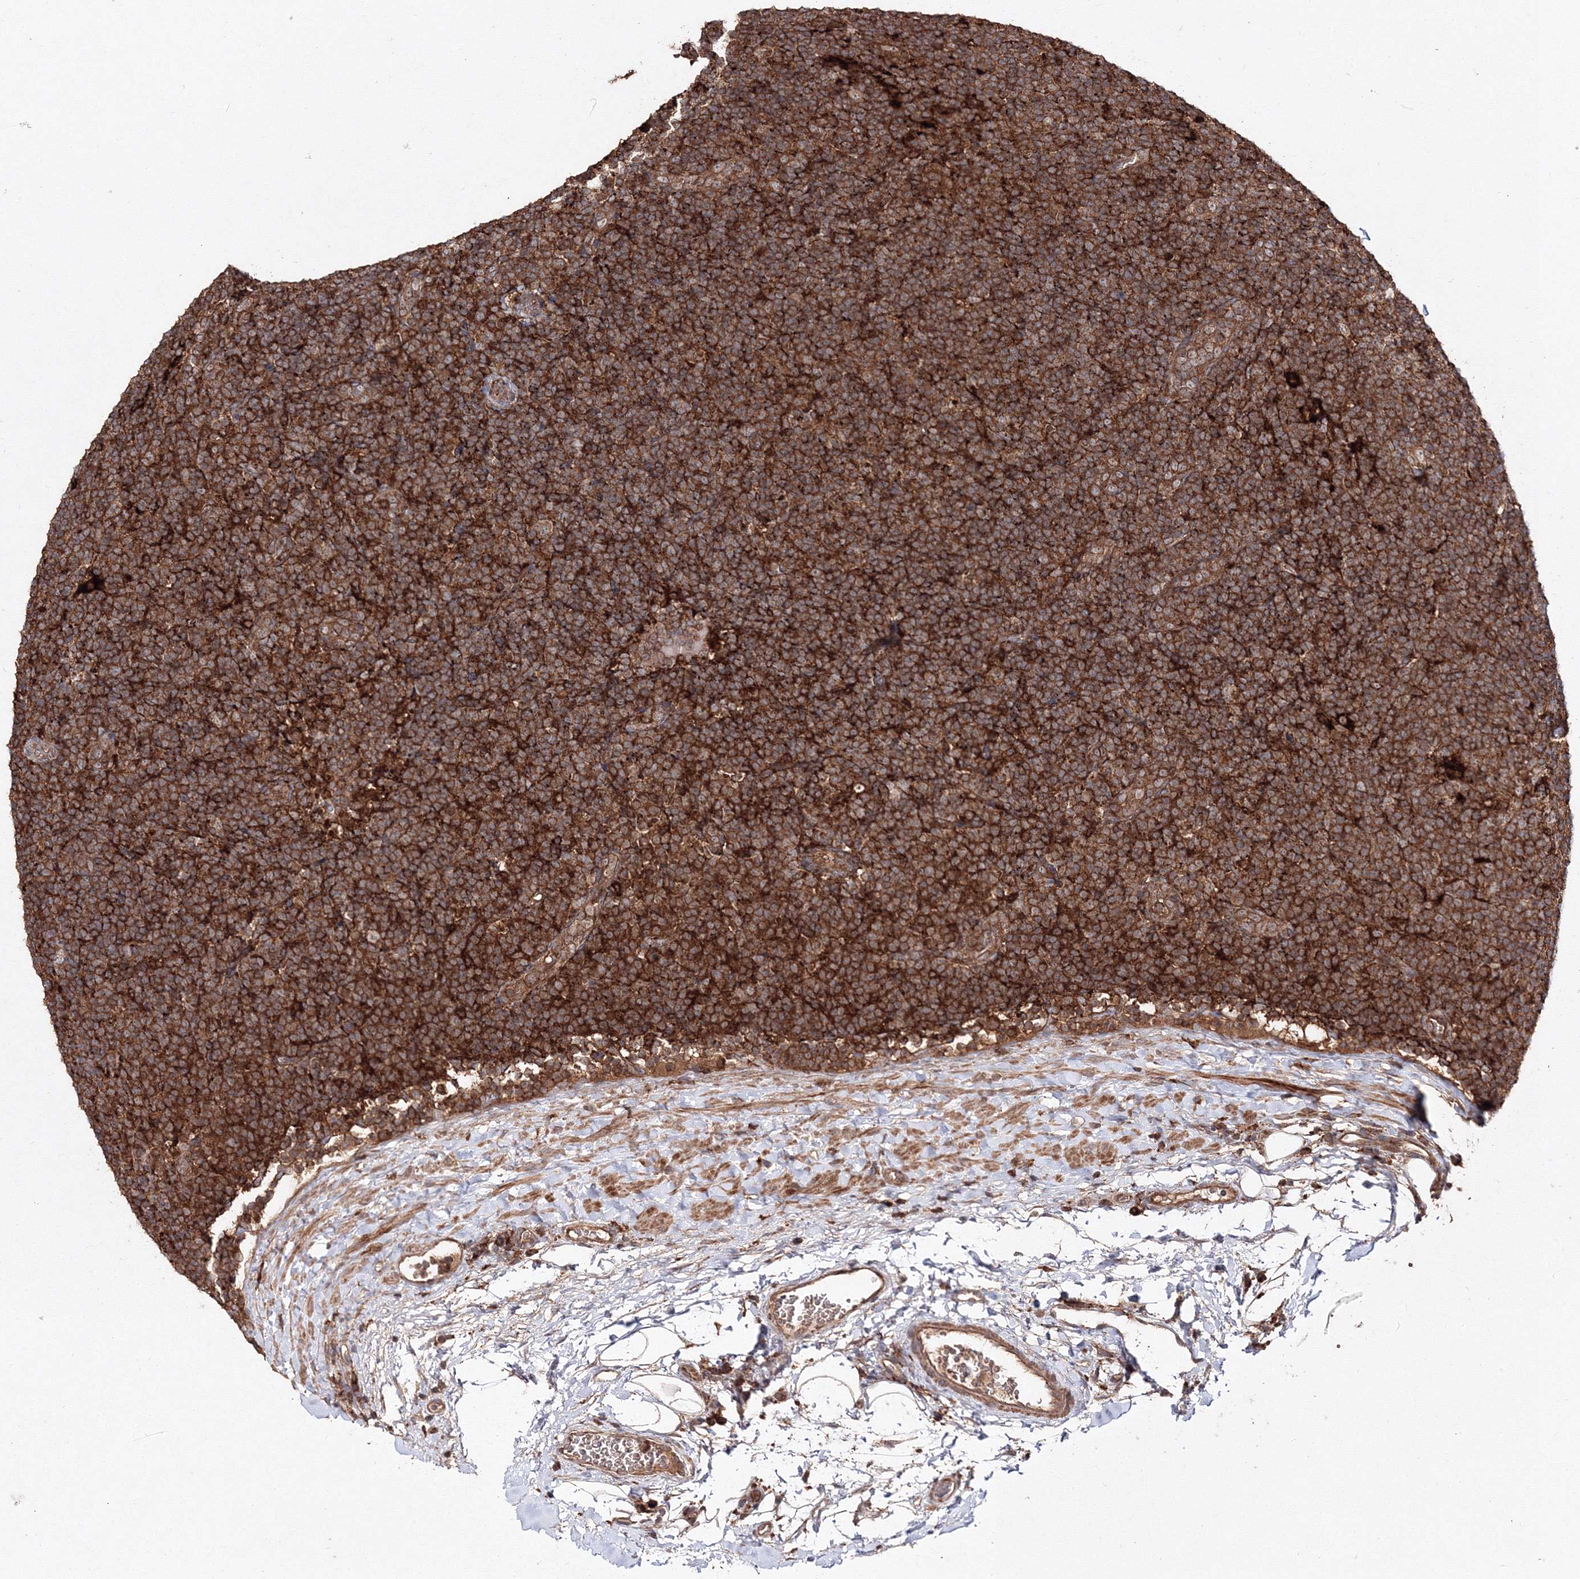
{"staining": {"intensity": "moderate", "quantity": ">75%", "location": "cytoplasmic/membranous"}, "tissue": "lymphoma", "cell_type": "Tumor cells", "image_type": "cancer", "snomed": [{"axis": "morphology", "description": "Hodgkin's disease, NOS"}, {"axis": "topography", "description": "Lymph node"}], "caption": "The histopathology image exhibits a brown stain indicating the presence of a protein in the cytoplasmic/membranous of tumor cells in lymphoma. (DAB (3,3'-diaminobenzidine) = brown stain, brightfield microscopy at high magnification).", "gene": "DDO", "patient": {"sex": "female", "age": 57}}